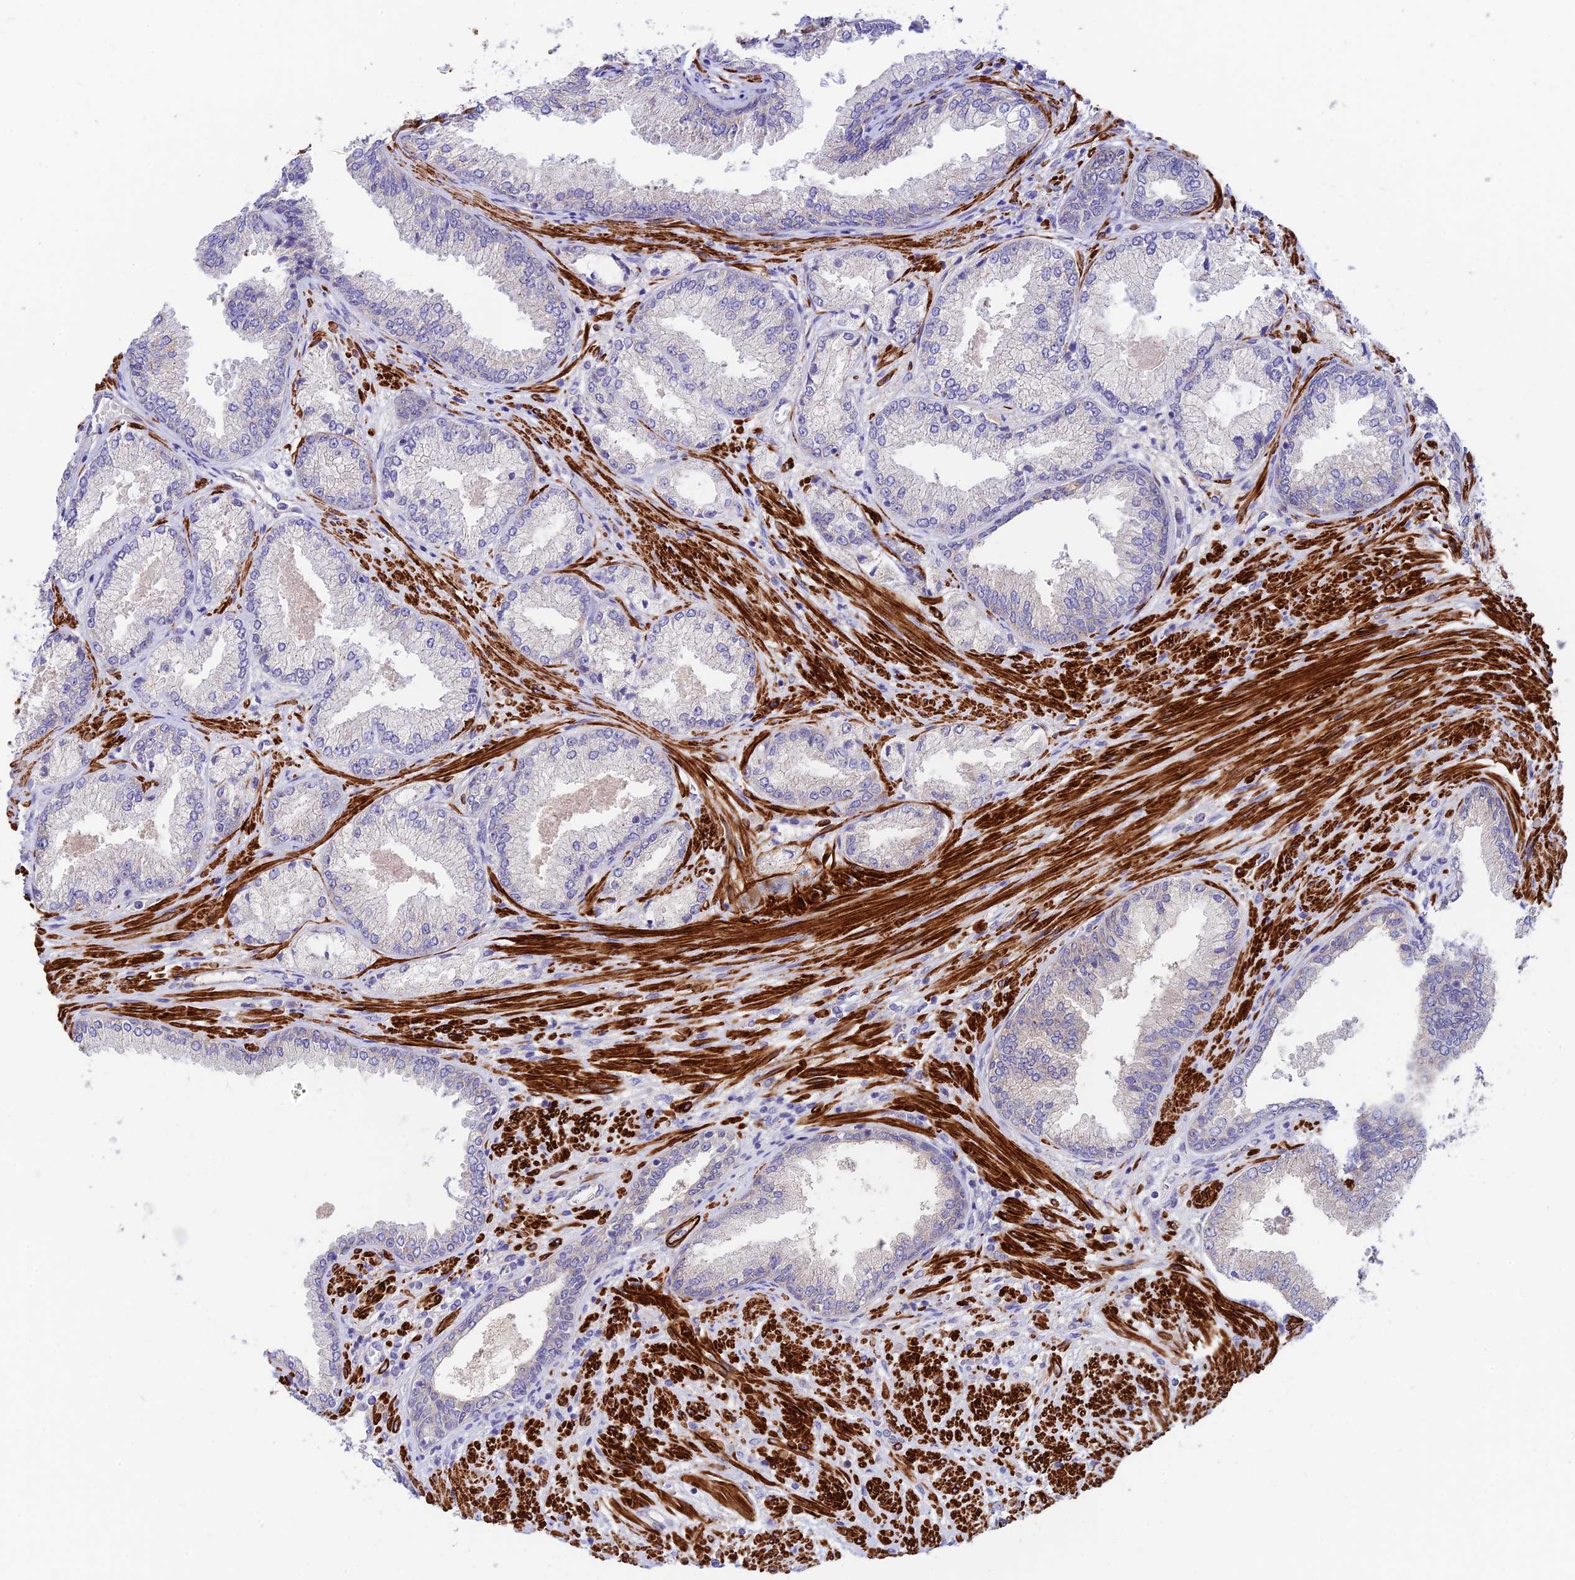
{"staining": {"intensity": "negative", "quantity": "none", "location": "none"}, "tissue": "prostate cancer", "cell_type": "Tumor cells", "image_type": "cancer", "snomed": [{"axis": "morphology", "description": "Adenocarcinoma, High grade"}, {"axis": "topography", "description": "Prostate"}], "caption": "IHC of human prostate cancer (high-grade adenocarcinoma) exhibits no staining in tumor cells.", "gene": "ANKRD50", "patient": {"sex": "male", "age": 71}}